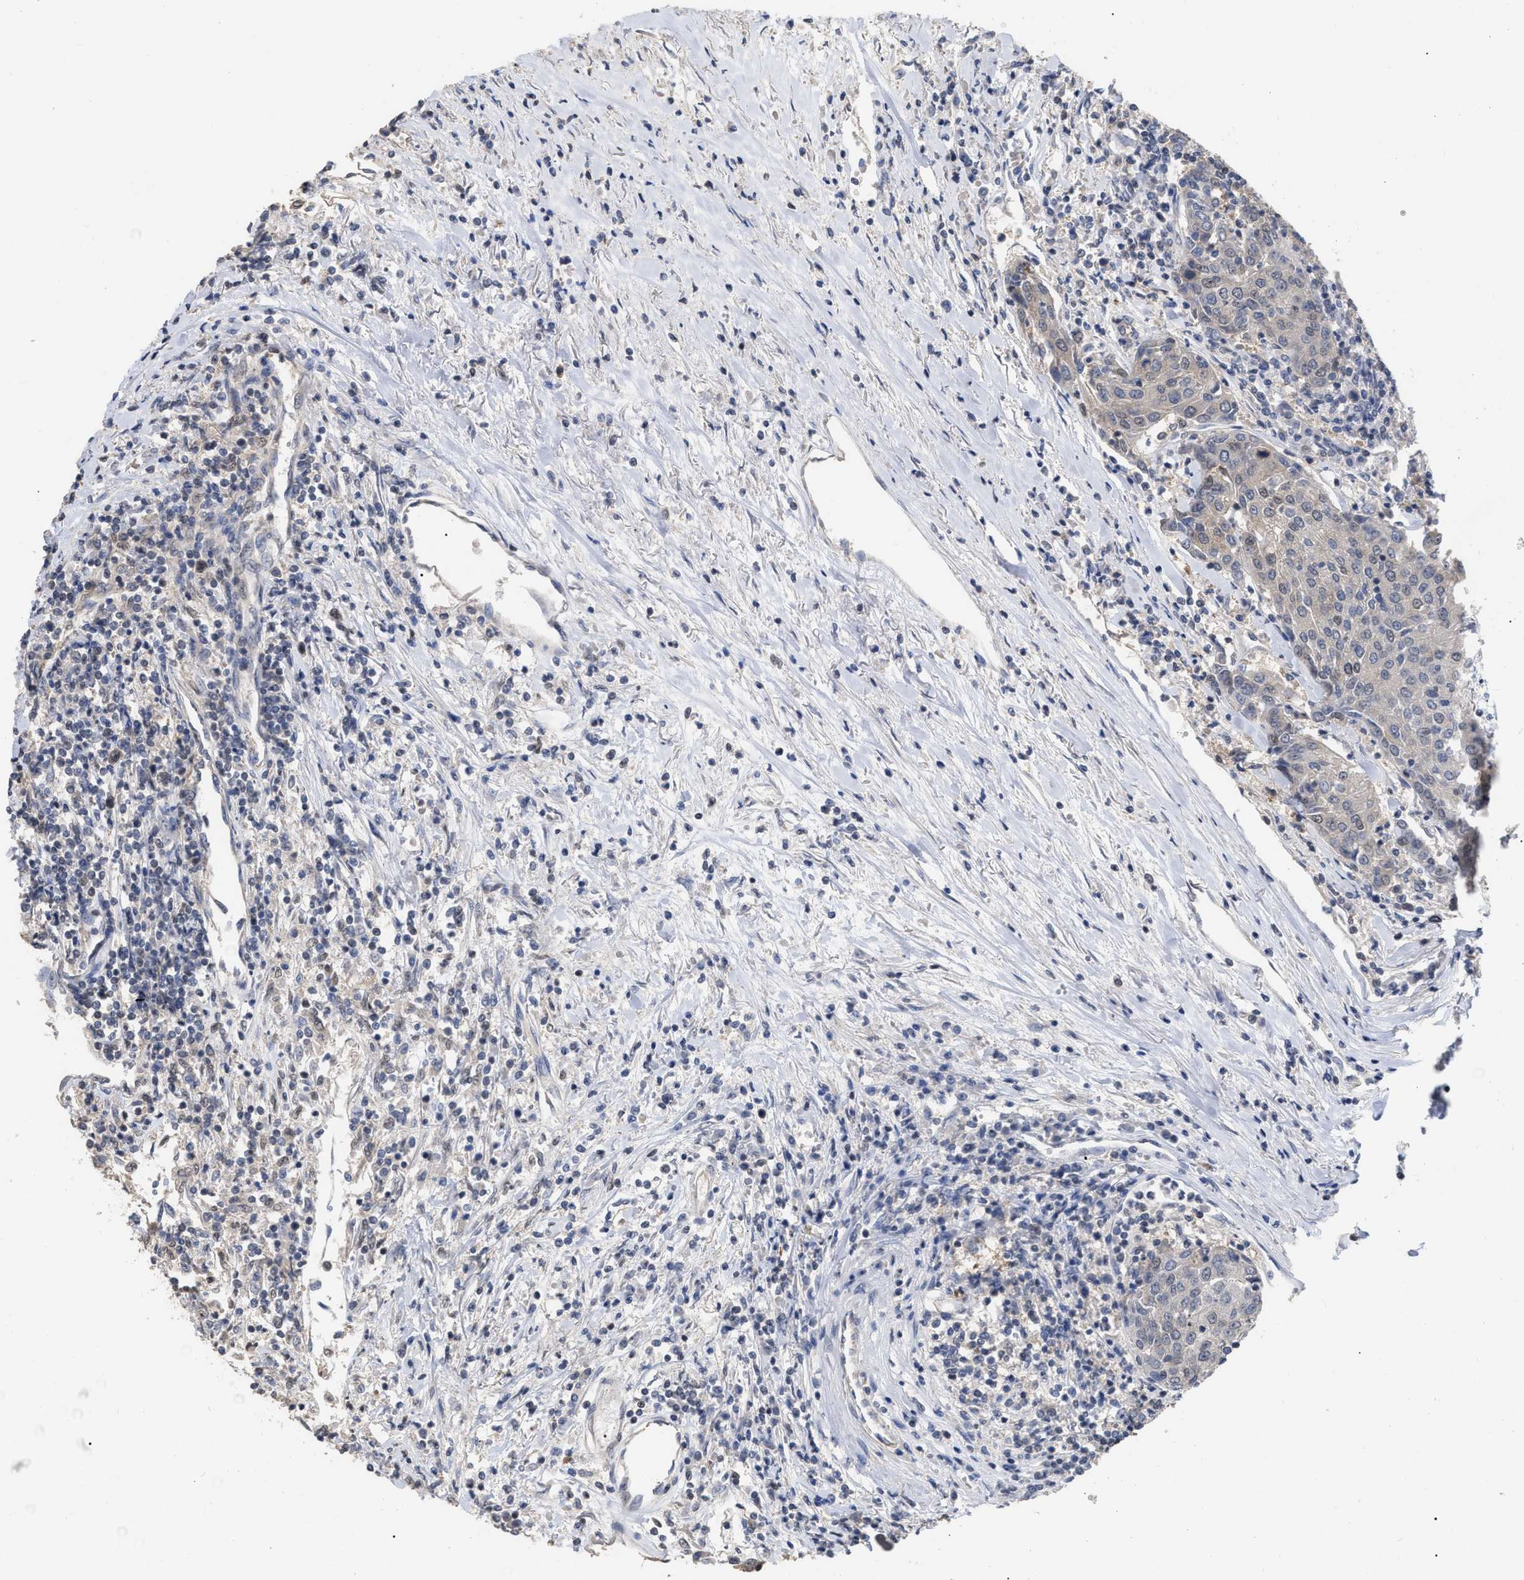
{"staining": {"intensity": "negative", "quantity": "none", "location": "none"}, "tissue": "urothelial cancer", "cell_type": "Tumor cells", "image_type": "cancer", "snomed": [{"axis": "morphology", "description": "Urothelial carcinoma, High grade"}, {"axis": "topography", "description": "Urinary bladder"}], "caption": "Urothelial cancer stained for a protein using immunohistochemistry (IHC) shows no staining tumor cells.", "gene": "JAZF1", "patient": {"sex": "female", "age": 85}}